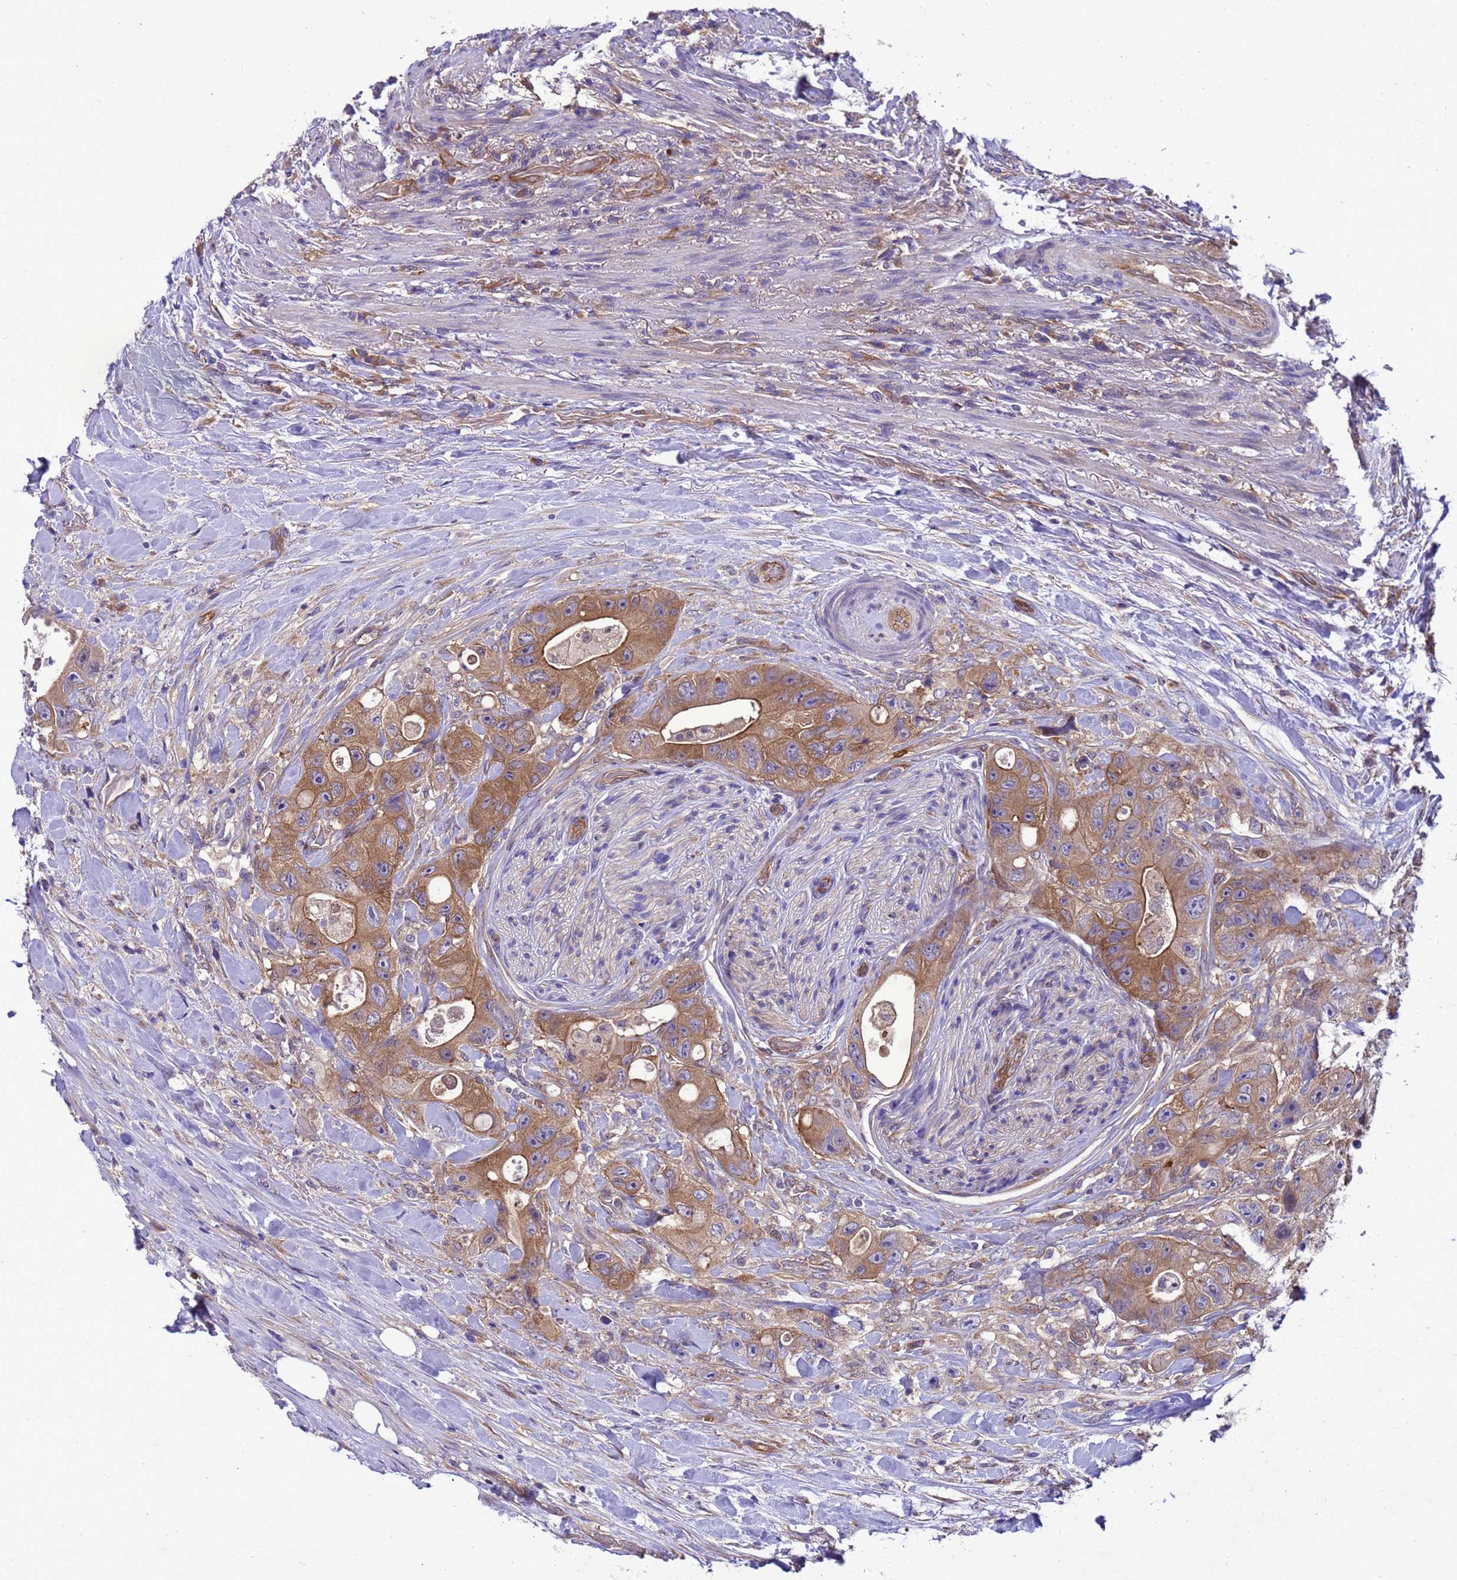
{"staining": {"intensity": "moderate", "quantity": ">75%", "location": "cytoplasmic/membranous"}, "tissue": "colorectal cancer", "cell_type": "Tumor cells", "image_type": "cancer", "snomed": [{"axis": "morphology", "description": "Adenocarcinoma, NOS"}, {"axis": "topography", "description": "Colon"}], "caption": "The immunohistochemical stain labels moderate cytoplasmic/membranous staining in tumor cells of colorectal cancer (adenocarcinoma) tissue.", "gene": "RABEP2", "patient": {"sex": "female", "age": 46}}